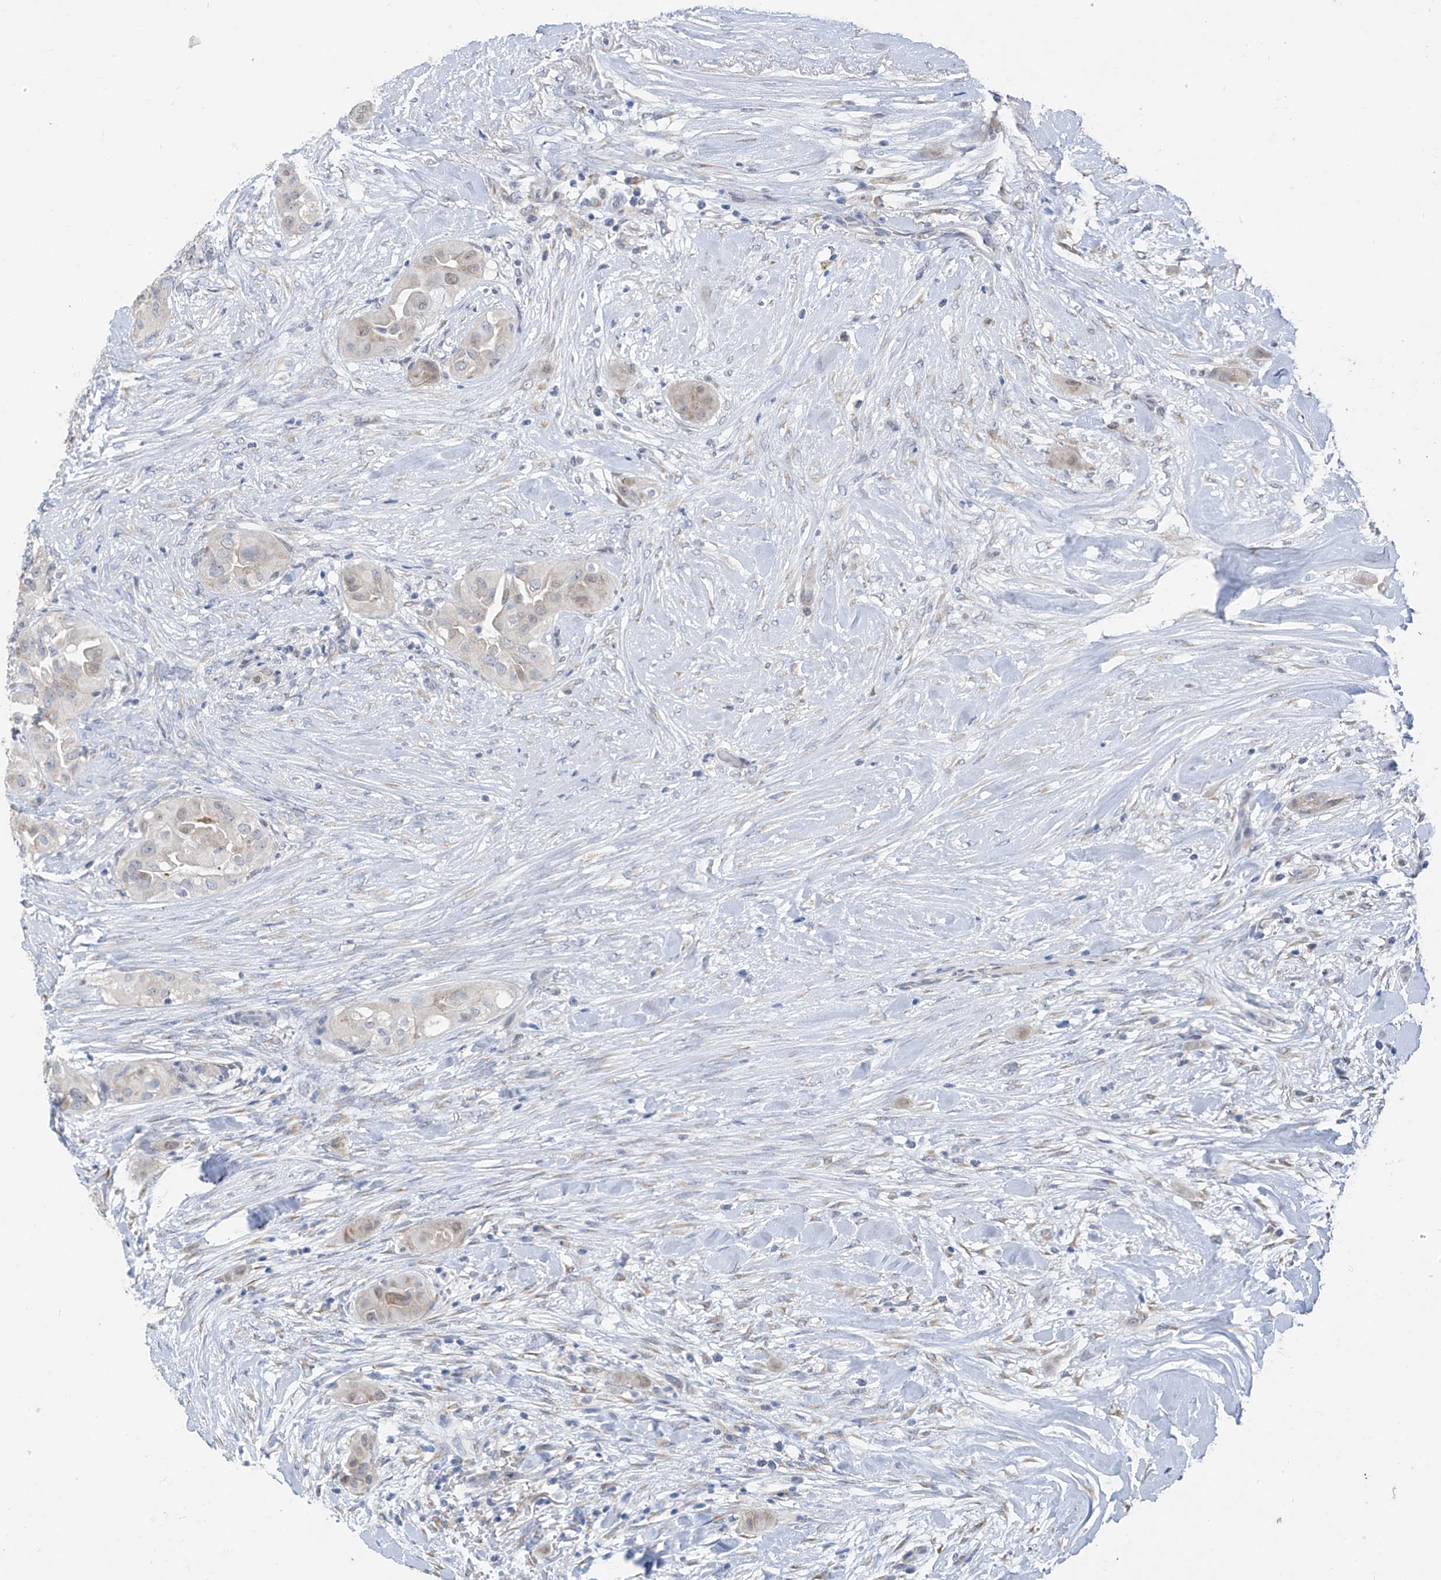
{"staining": {"intensity": "negative", "quantity": "none", "location": "none"}, "tissue": "thyroid cancer", "cell_type": "Tumor cells", "image_type": "cancer", "snomed": [{"axis": "morphology", "description": "Papillary adenocarcinoma, NOS"}, {"axis": "topography", "description": "Thyroid gland"}], "caption": "Immunohistochemical staining of papillary adenocarcinoma (thyroid) exhibits no significant positivity in tumor cells.", "gene": "CYP4V2", "patient": {"sex": "female", "age": 59}}